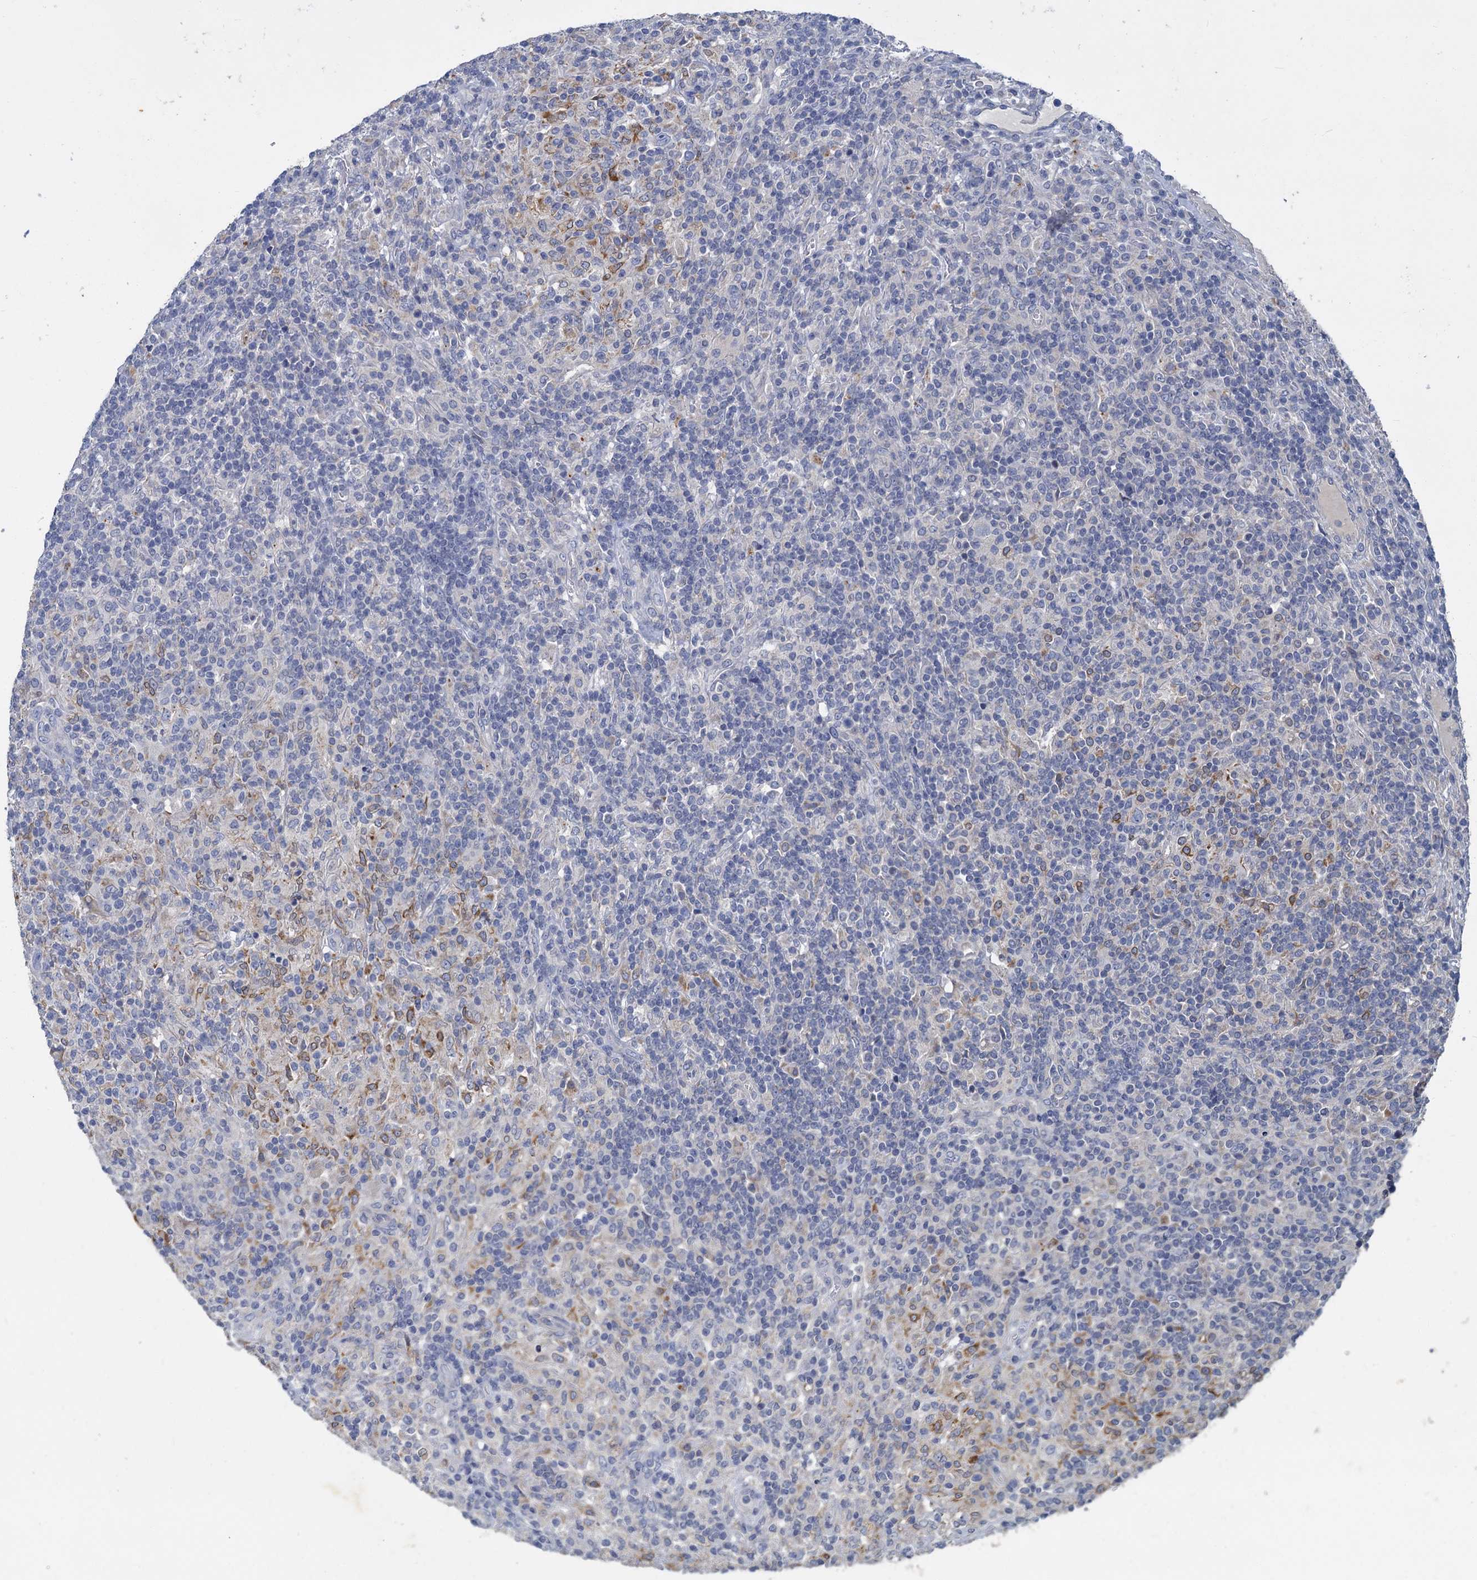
{"staining": {"intensity": "negative", "quantity": "none", "location": "none"}, "tissue": "lymphoma", "cell_type": "Tumor cells", "image_type": "cancer", "snomed": [{"axis": "morphology", "description": "Hodgkin's disease, NOS"}, {"axis": "topography", "description": "Lymph node"}], "caption": "The histopathology image demonstrates no significant positivity in tumor cells of lymphoma.", "gene": "SLC2A7", "patient": {"sex": "male", "age": 70}}